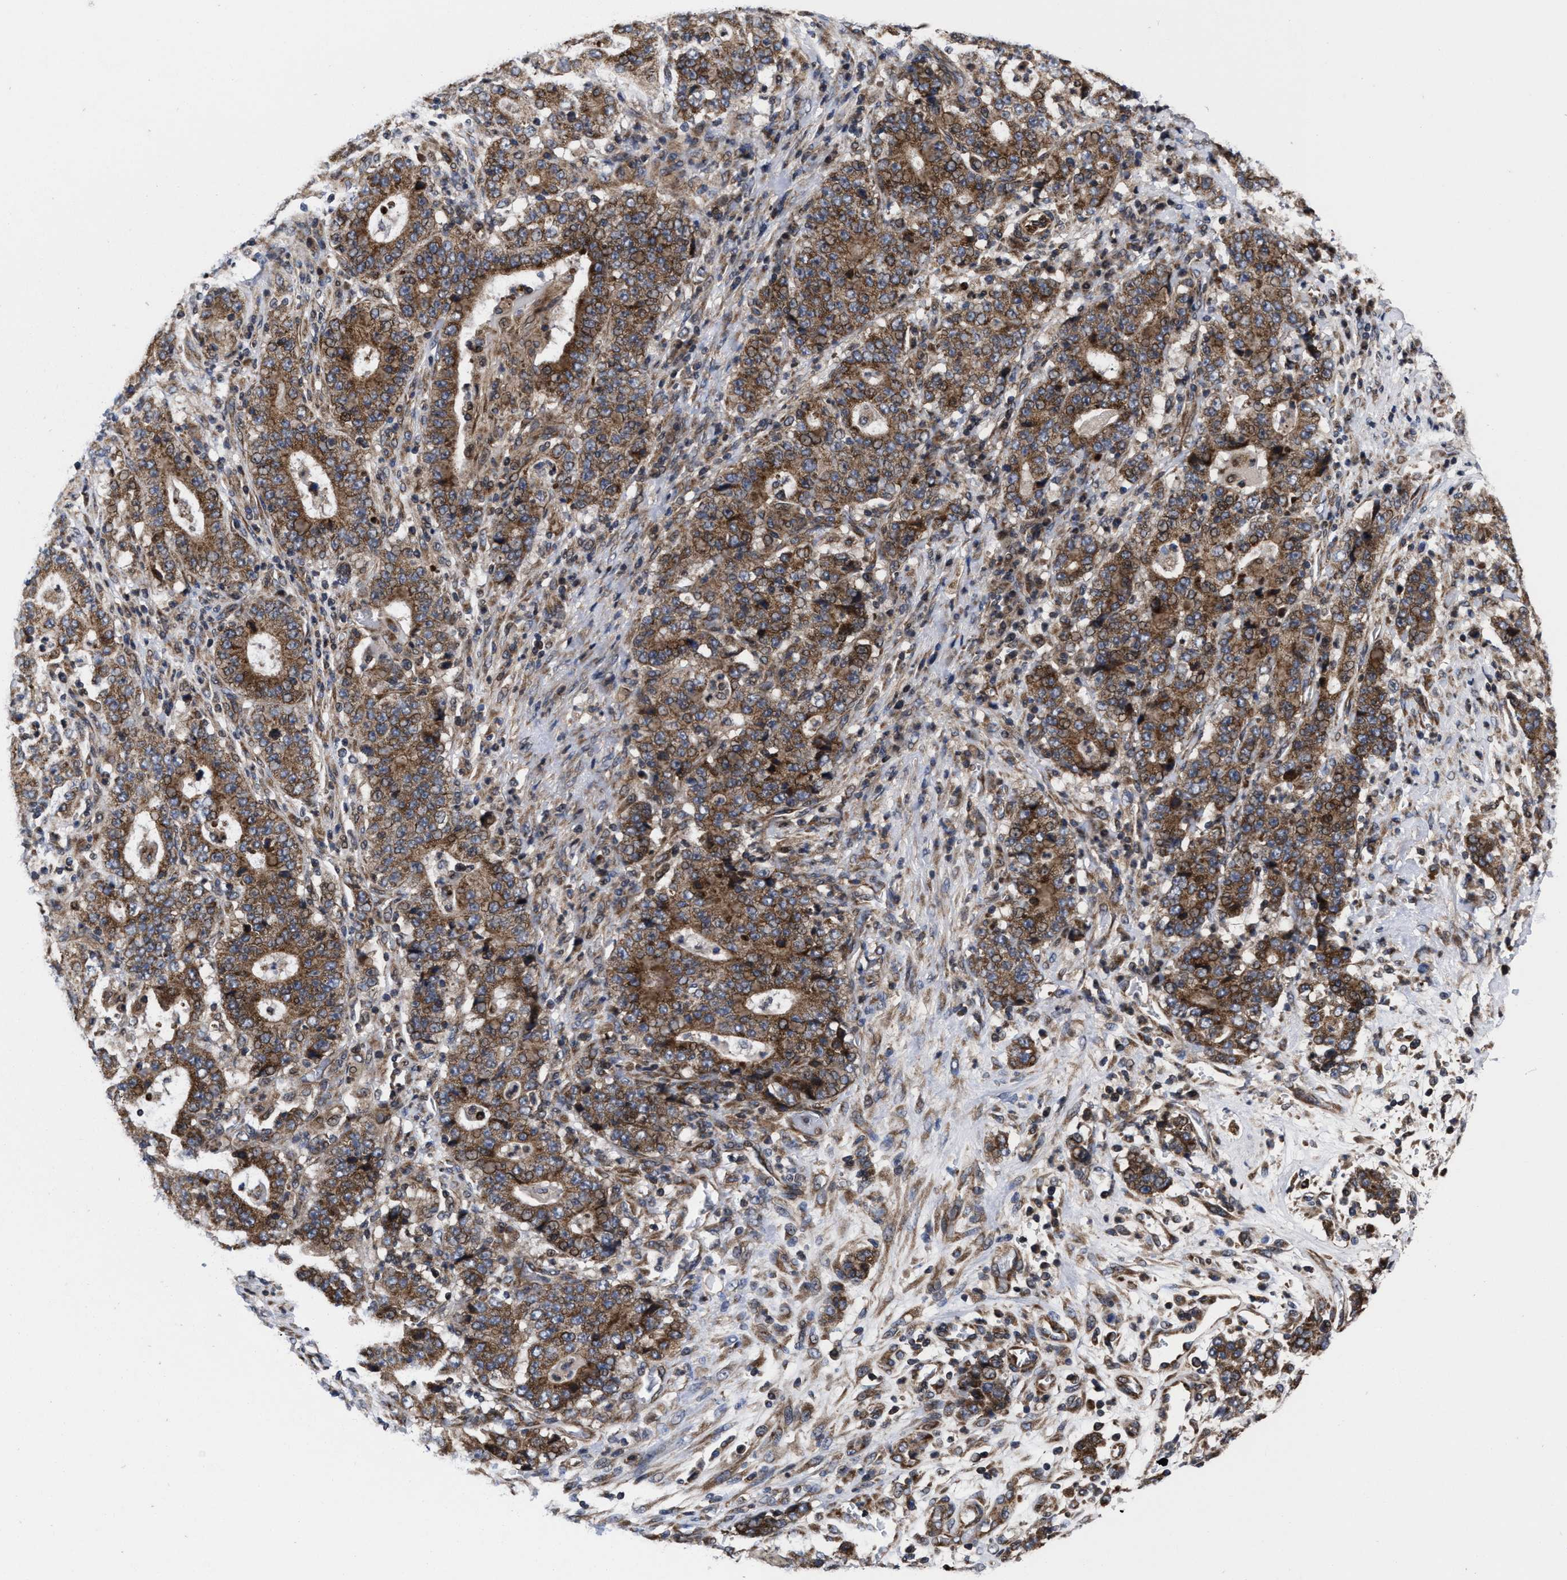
{"staining": {"intensity": "moderate", "quantity": ">75%", "location": "cytoplasmic/membranous"}, "tissue": "stomach cancer", "cell_type": "Tumor cells", "image_type": "cancer", "snomed": [{"axis": "morphology", "description": "Normal tissue, NOS"}, {"axis": "morphology", "description": "Adenocarcinoma, NOS"}, {"axis": "topography", "description": "Stomach, upper"}, {"axis": "topography", "description": "Stomach"}], "caption": "Protein analysis of stomach adenocarcinoma tissue exhibits moderate cytoplasmic/membranous positivity in about >75% of tumor cells.", "gene": "MRPL50", "patient": {"sex": "male", "age": 59}}